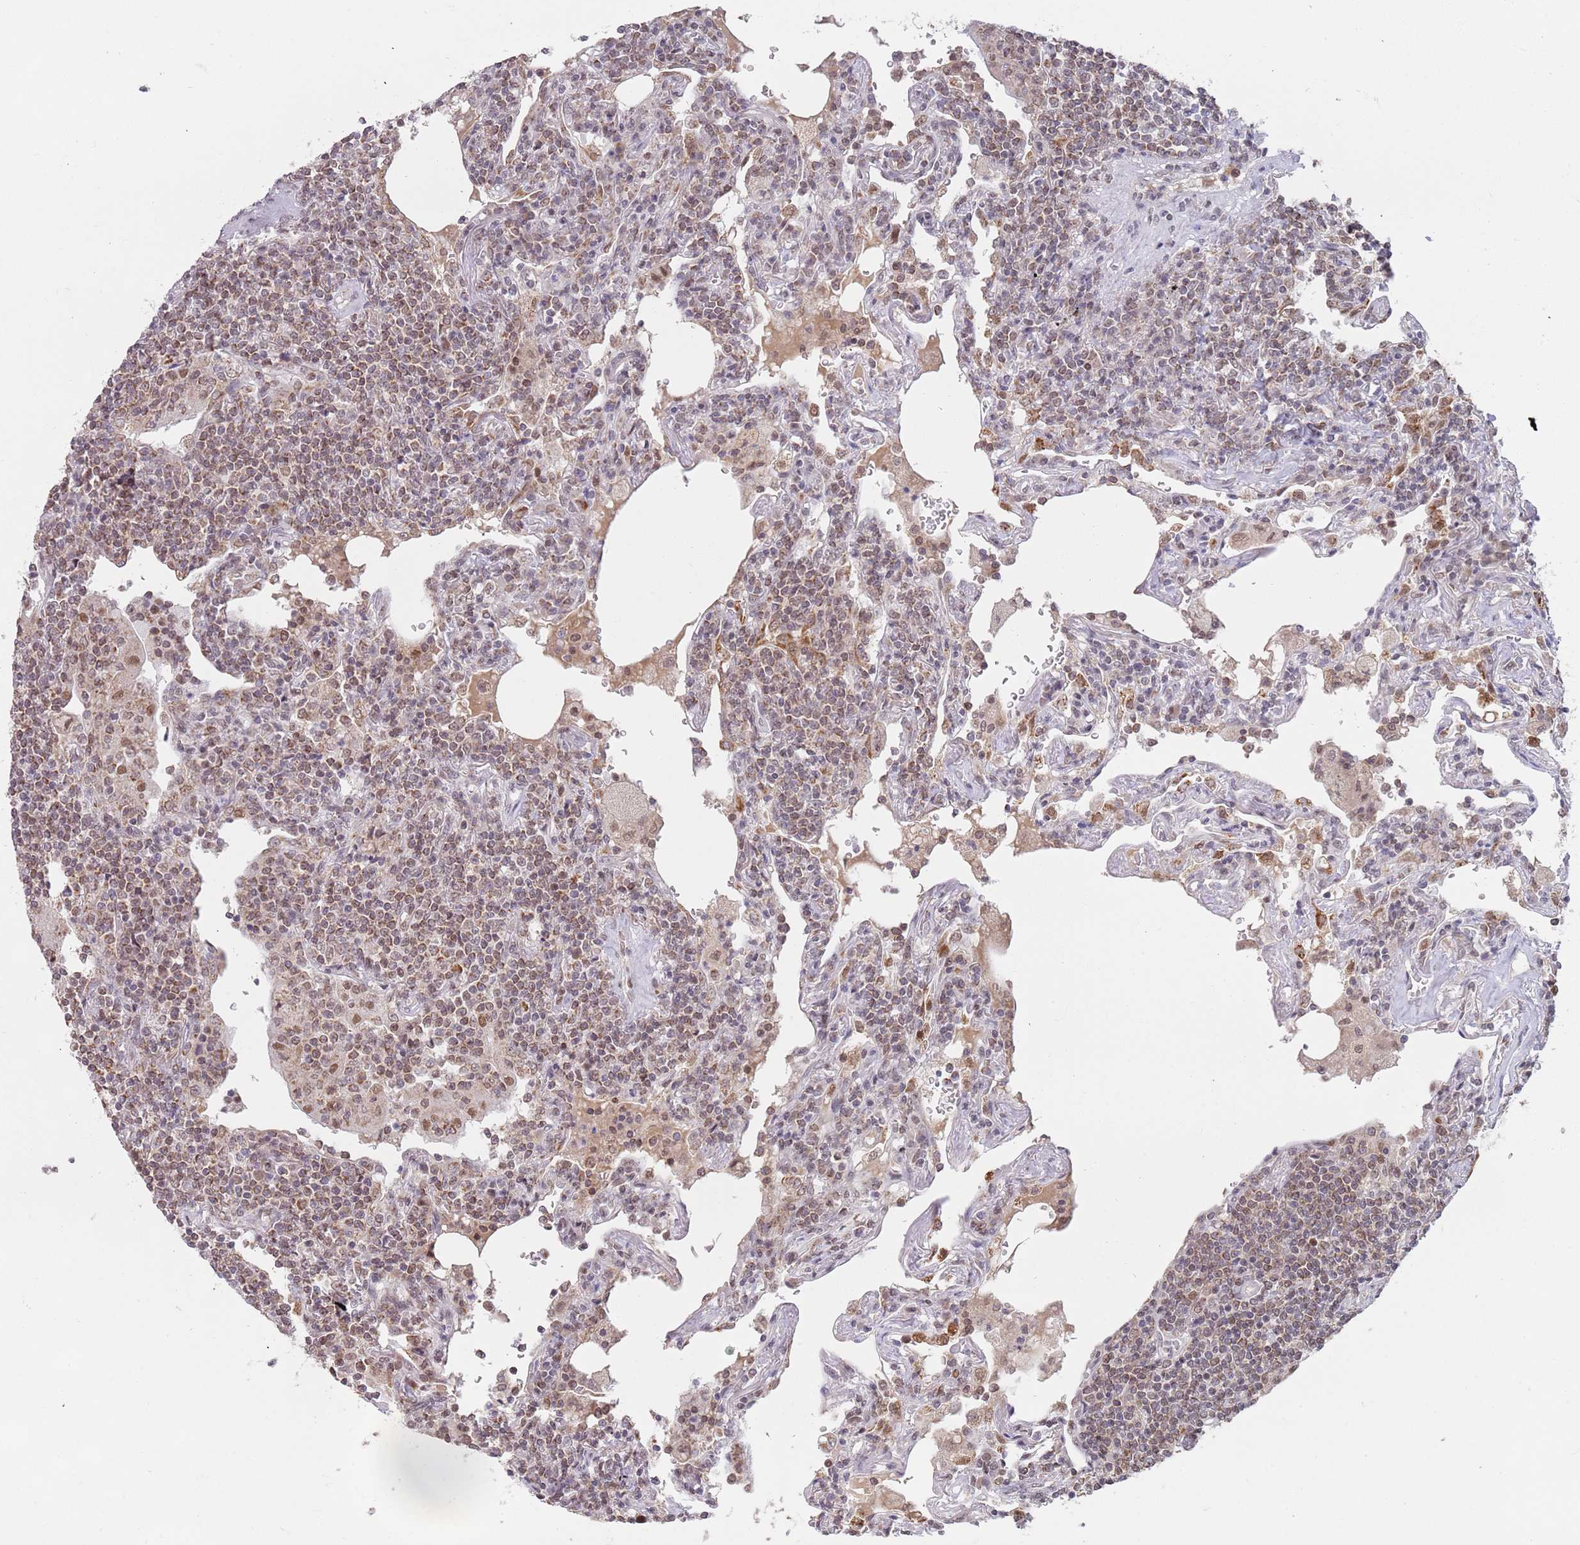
{"staining": {"intensity": "moderate", "quantity": ">75%", "location": "cytoplasmic/membranous"}, "tissue": "lymphoma", "cell_type": "Tumor cells", "image_type": "cancer", "snomed": [{"axis": "morphology", "description": "Malignant lymphoma, non-Hodgkin's type, Low grade"}, {"axis": "topography", "description": "Lung"}], "caption": "Brown immunohistochemical staining in human malignant lymphoma, non-Hodgkin's type (low-grade) shows moderate cytoplasmic/membranous staining in approximately >75% of tumor cells. (DAB (3,3'-diaminobenzidine) = brown stain, brightfield microscopy at high magnification).", "gene": "TIMM13", "patient": {"sex": "female", "age": 71}}